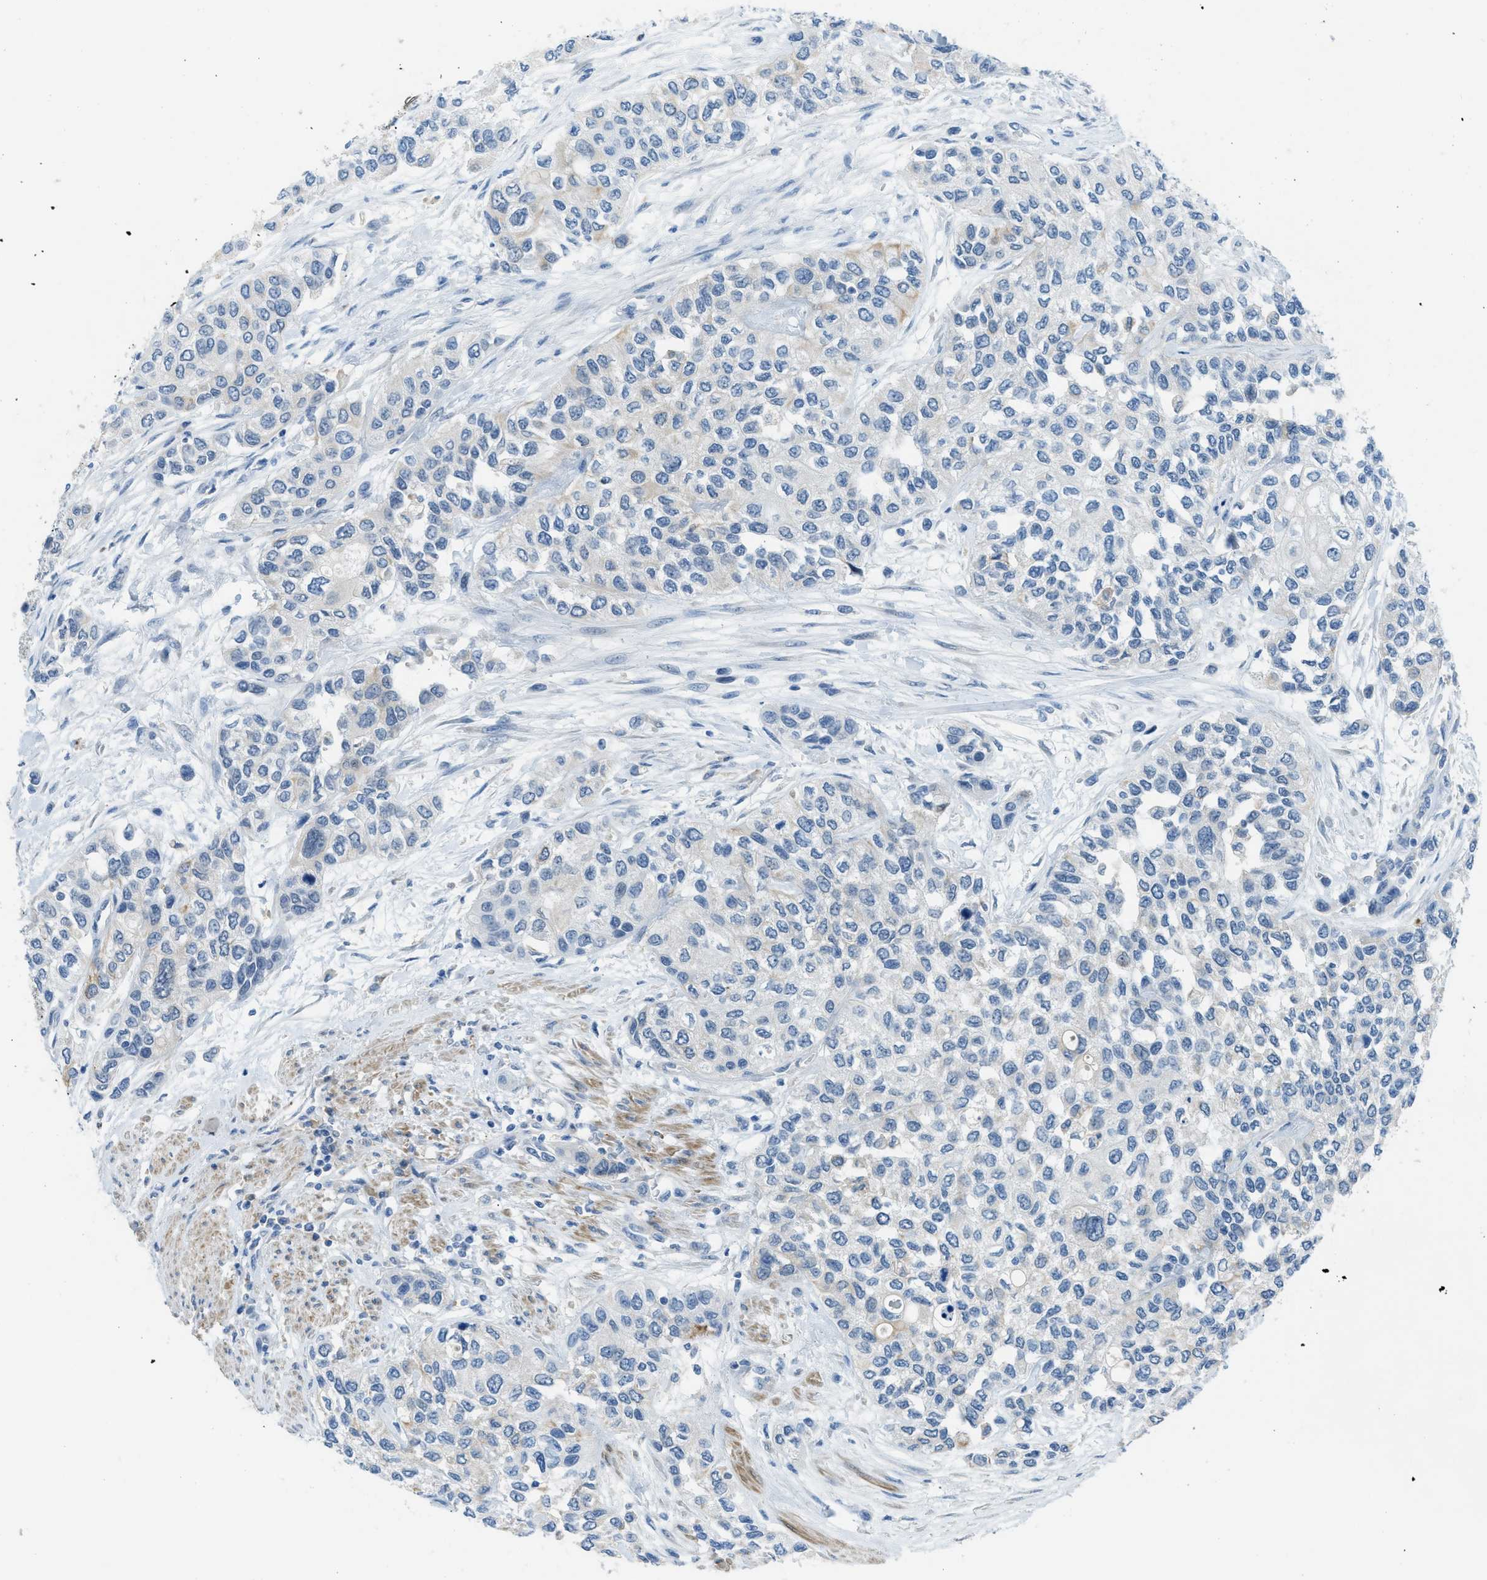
{"staining": {"intensity": "negative", "quantity": "none", "location": "none"}, "tissue": "urothelial cancer", "cell_type": "Tumor cells", "image_type": "cancer", "snomed": [{"axis": "morphology", "description": "Urothelial carcinoma, High grade"}, {"axis": "topography", "description": "Urinary bladder"}], "caption": "A photomicrograph of high-grade urothelial carcinoma stained for a protein shows no brown staining in tumor cells. The staining was performed using DAB to visualize the protein expression in brown, while the nuclei were stained in blue with hematoxylin (Magnification: 20x).", "gene": "KLHL8", "patient": {"sex": "female", "age": 56}}